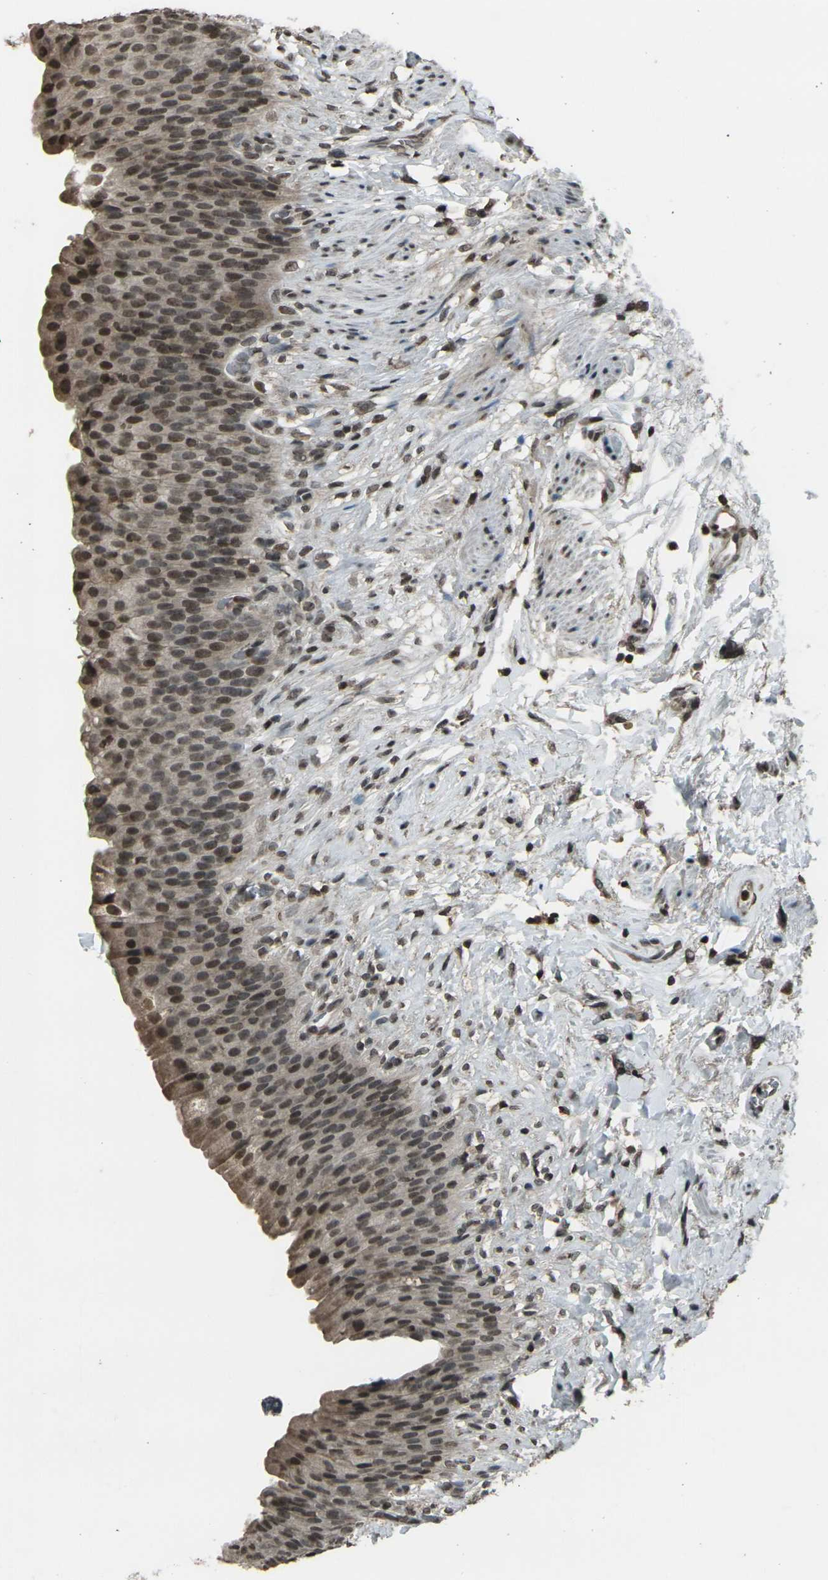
{"staining": {"intensity": "moderate", "quantity": ">75%", "location": "cytoplasmic/membranous,nuclear"}, "tissue": "urinary bladder", "cell_type": "Urothelial cells", "image_type": "normal", "snomed": [{"axis": "morphology", "description": "Normal tissue, NOS"}, {"axis": "topography", "description": "Urinary bladder"}], "caption": "Immunohistochemistry image of normal urinary bladder: human urinary bladder stained using immunohistochemistry (IHC) displays medium levels of moderate protein expression localized specifically in the cytoplasmic/membranous,nuclear of urothelial cells, appearing as a cytoplasmic/membranous,nuclear brown color.", "gene": "PRPF8", "patient": {"sex": "female", "age": 79}}